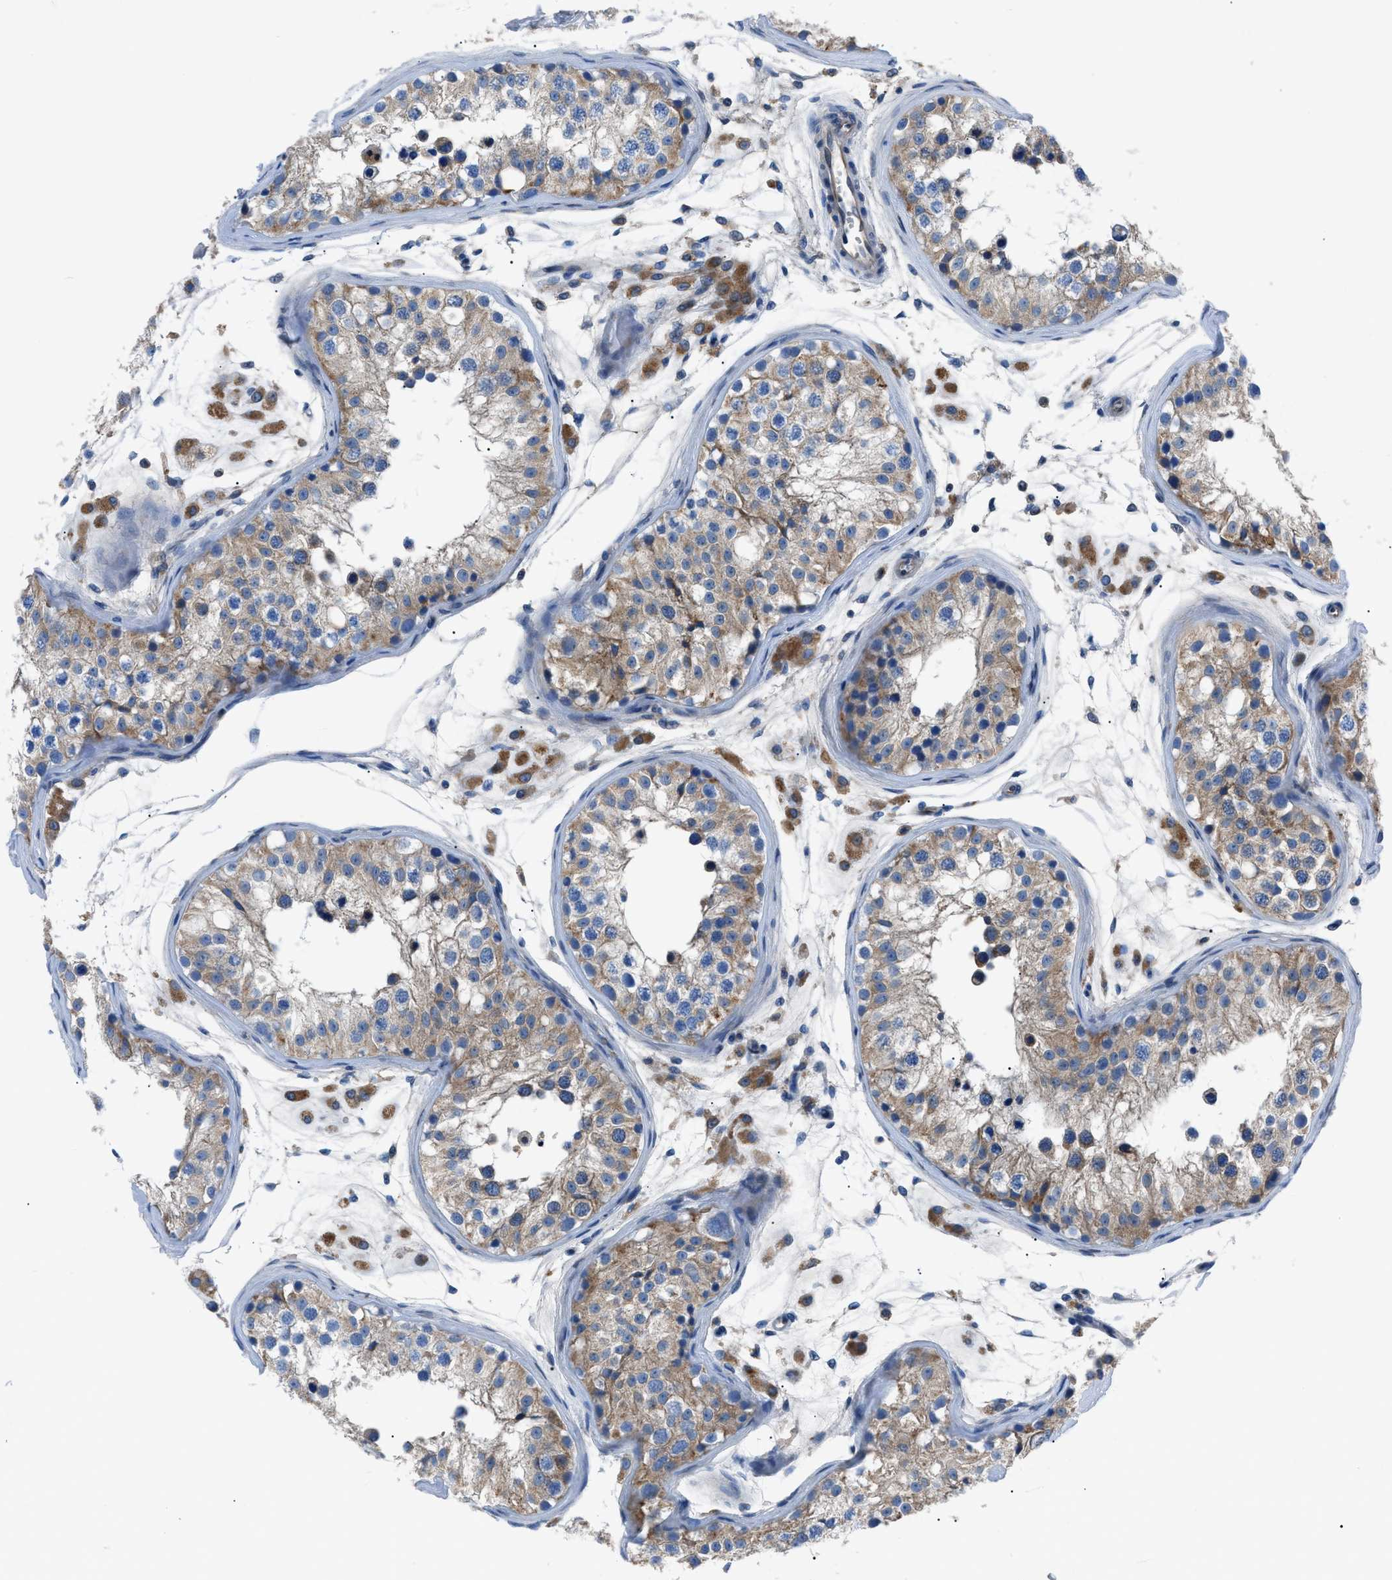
{"staining": {"intensity": "moderate", "quantity": ">75%", "location": "cytoplasmic/membranous"}, "tissue": "testis", "cell_type": "Cells in seminiferous ducts", "image_type": "normal", "snomed": [{"axis": "morphology", "description": "Normal tissue, NOS"}, {"axis": "morphology", "description": "Adenocarcinoma, metastatic, NOS"}, {"axis": "topography", "description": "Testis"}], "caption": "A brown stain labels moderate cytoplasmic/membranous staining of a protein in cells in seminiferous ducts of unremarkable testis. The protein is shown in brown color, while the nuclei are stained blue.", "gene": "ZDHHC24", "patient": {"sex": "male", "age": 26}}